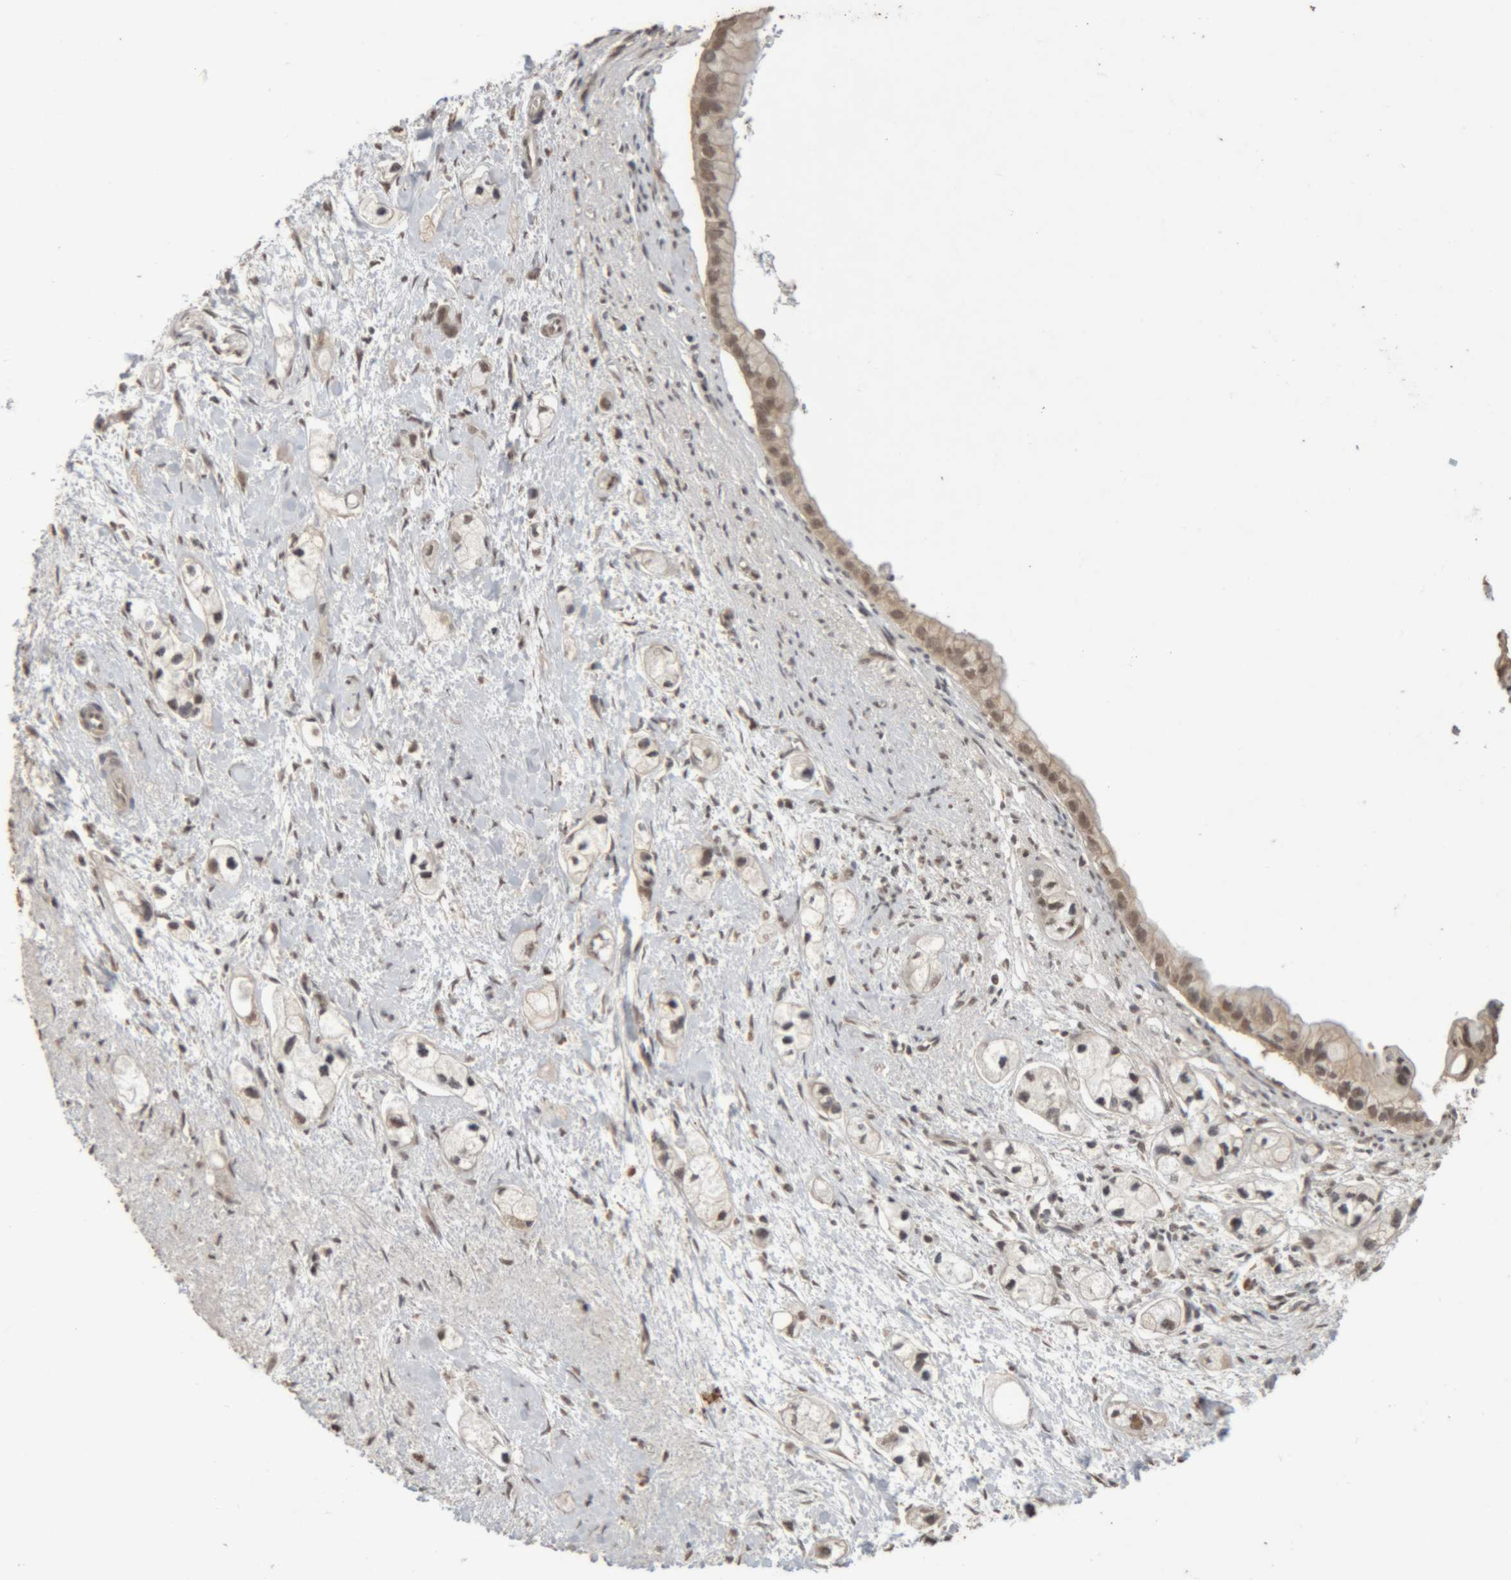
{"staining": {"intensity": "weak", "quantity": ">75%", "location": "nuclear"}, "tissue": "pancreatic cancer", "cell_type": "Tumor cells", "image_type": "cancer", "snomed": [{"axis": "morphology", "description": "Adenocarcinoma, NOS"}, {"axis": "topography", "description": "Pancreas"}], "caption": "Protein staining shows weak nuclear expression in about >75% of tumor cells in pancreatic cancer.", "gene": "KEAP1", "patient": {"sex": "male", "age": 74}}